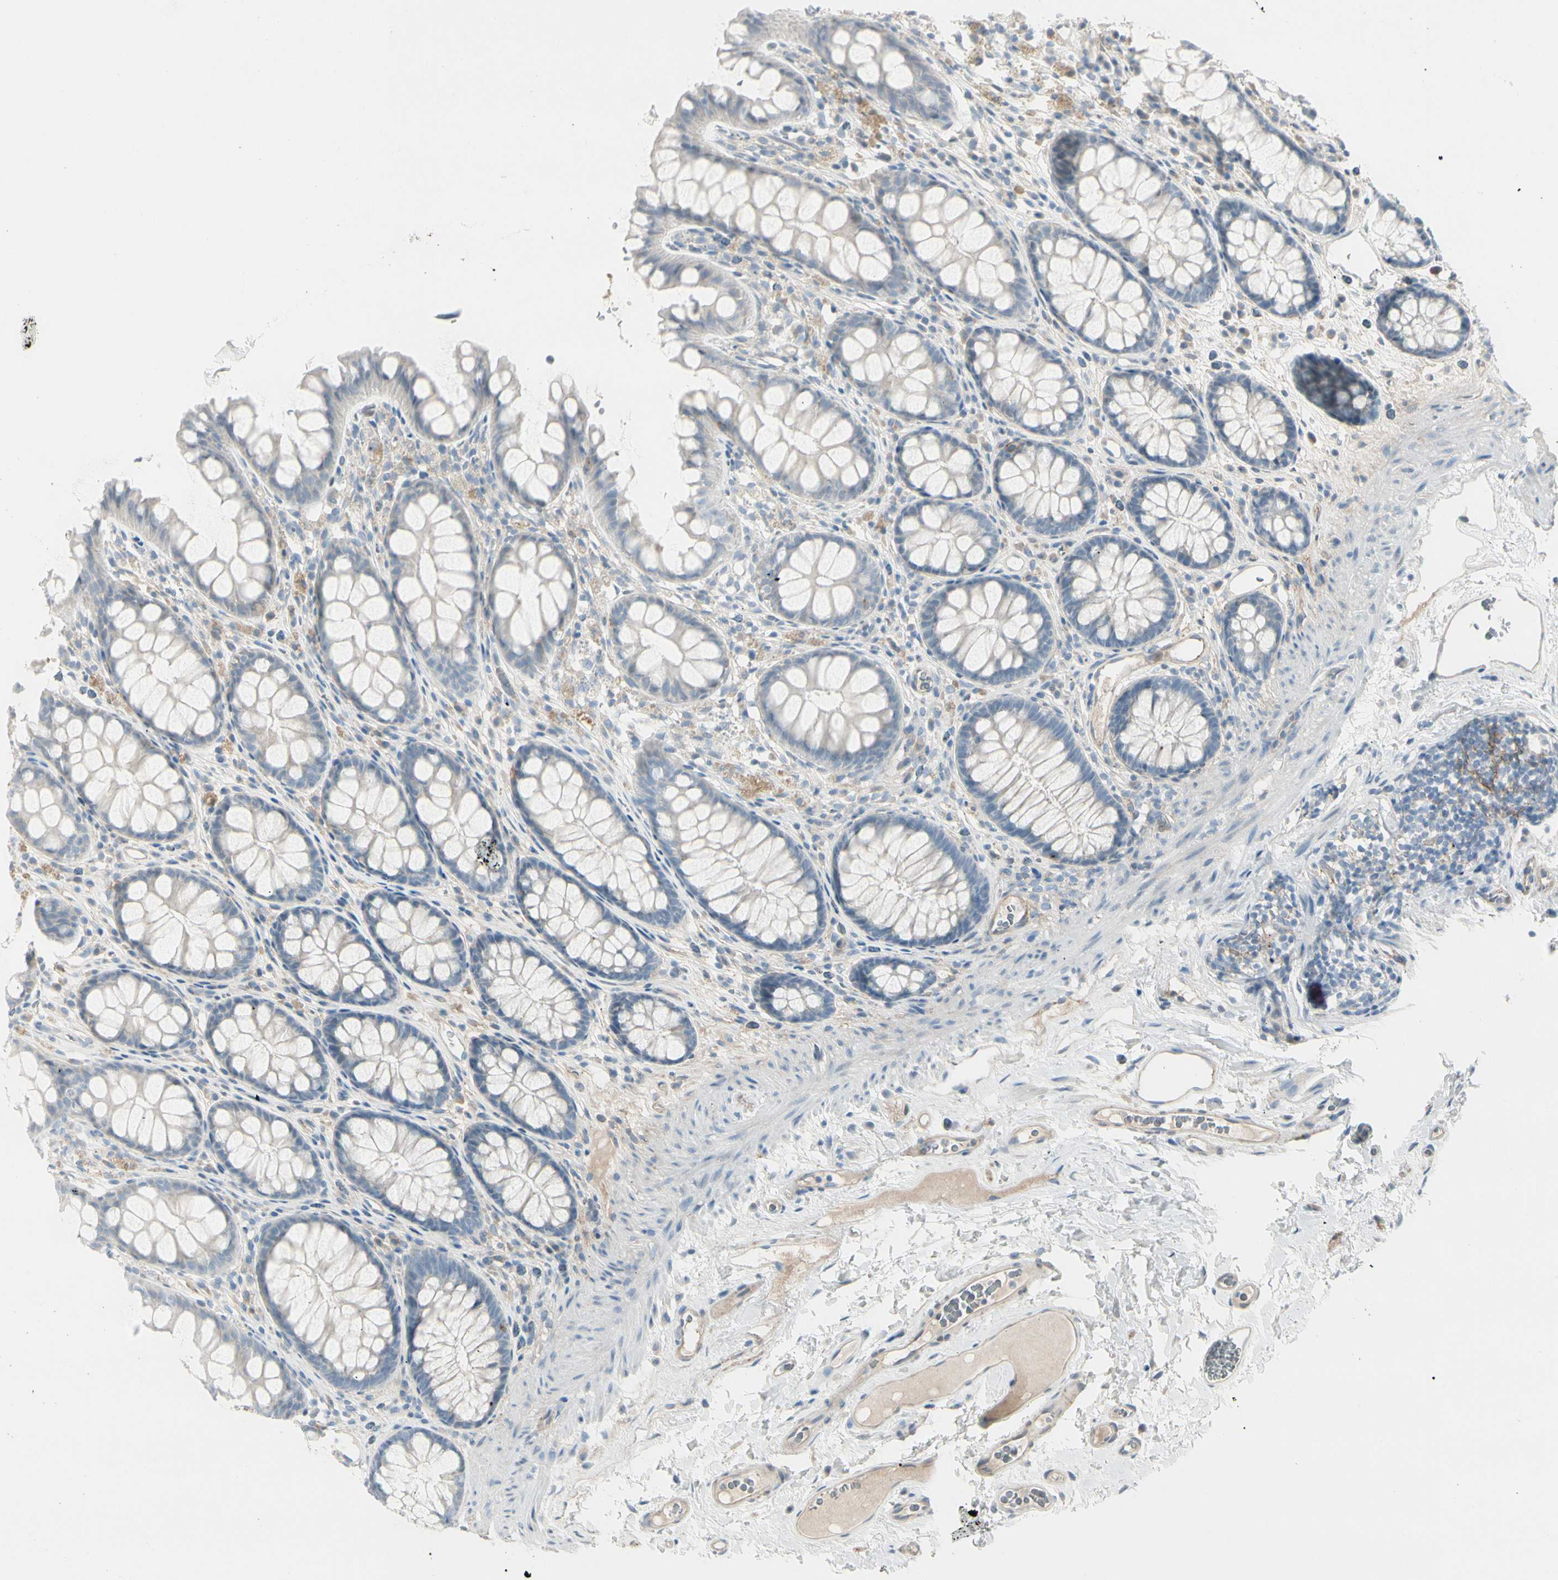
{"staining": {"intensity": "weak", "quantity": ">75%", "location": "cytoplasmic/membranous"}, "tissue": "colon", "cell_type": "Endothelial cells", "image_type": "normal", "snomed": [{"axis": "morphology", "description": "Normal tissue, NOS"}, {"axis": "topography", "description": "Colon"}], "caption": "Benign colon reveals weak cytoplasmic/membranous staining in approximately >75% of endothelial cells, visualized by immunohistochemistry.", "gene": "CACNA2D1", "patient": {"sex": "female", "age": 55}}